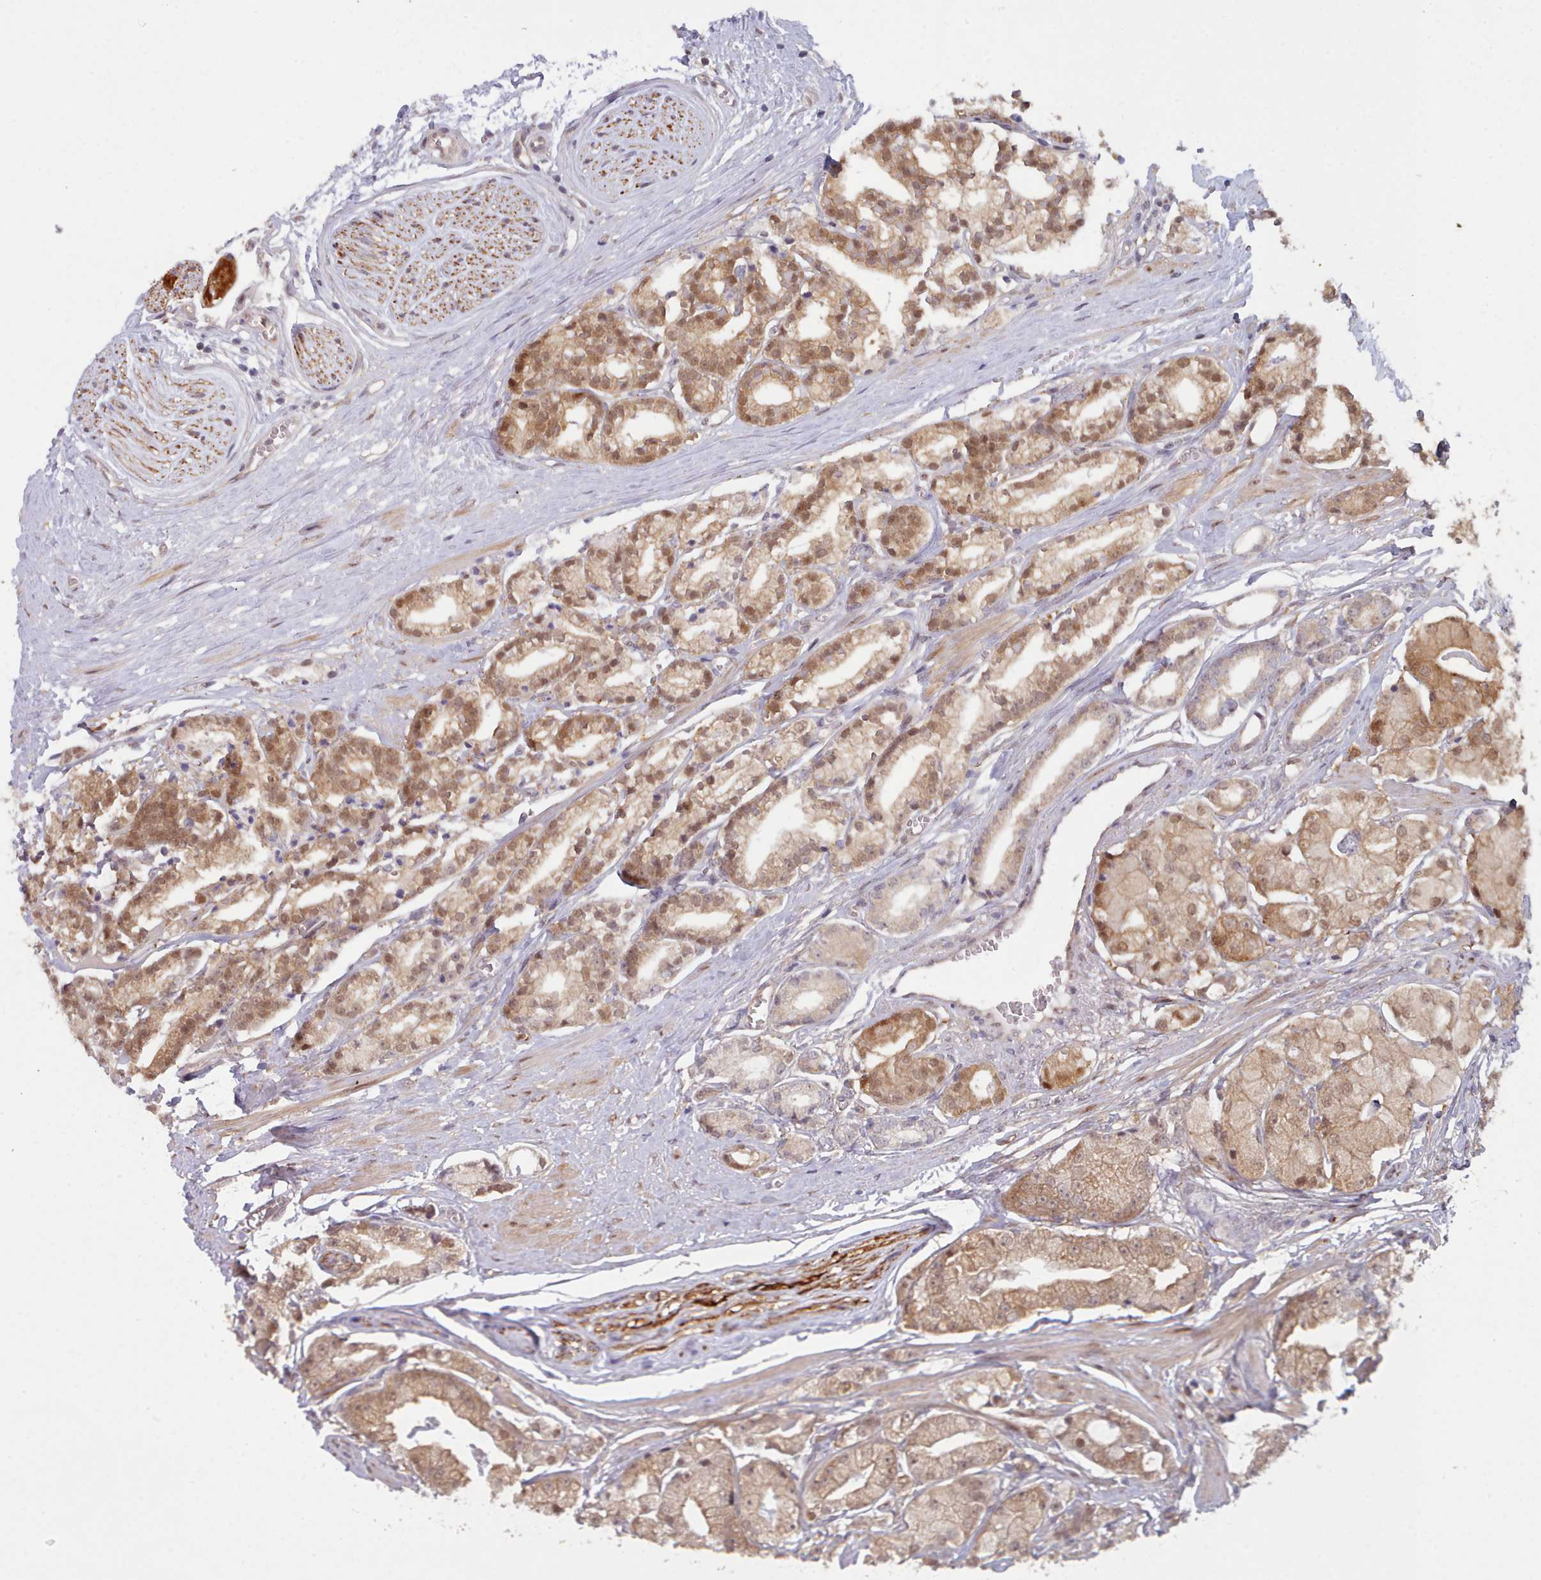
{"staining": {"intensity": "moderate", "quantity": ">75%", "location": "cytoplasmic/membranous,nuclear"}, "tissue": "prostate cancer", "cell_type": "Tumor cells", "image_type": "cancer", "snomed": [{"axis": "morphology", "description": "Adenocarcinoma, High grade"}, {"axis": "topography", "description": "Prostate"}], "caption": "Immunohistochemical staining of human prostate cancer (high-grade adenocarcinoma) shows medium levels of moderate cytoplasmic/membranous and nuclear staining in approximately >75% of tumor cells. The staining was performed using DAB, with brown indicating positive protein expression. Nuclei are stained blue with hematoxylin.", "gene": "CES3", "patient": {"sex": "male", "age": 71}}